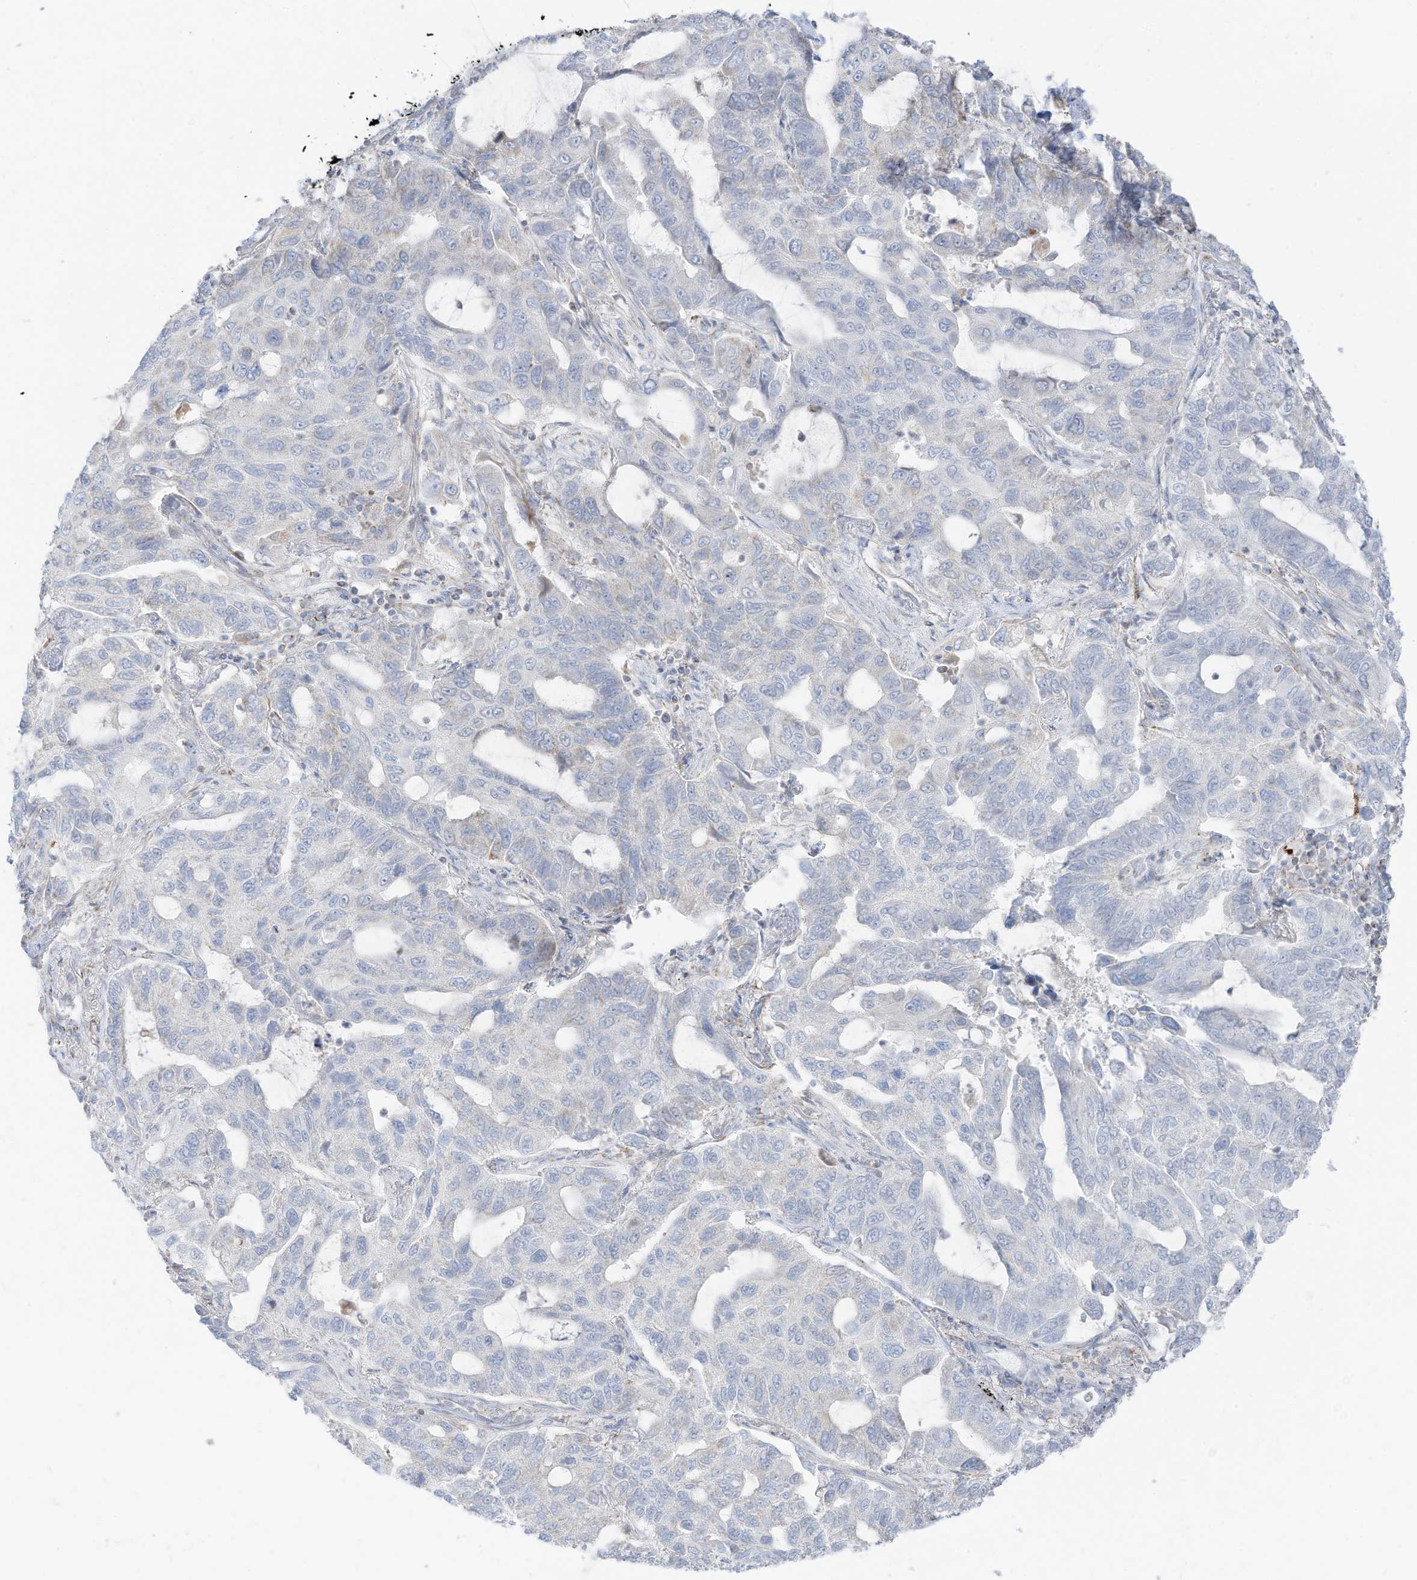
{"staining": {"intensity": "negative", "quantity": "none", "location": "none"}, "tissue": "lung cancer", "cell_type": "Tumor cells", "image_type": "cancer", "snomed": [{"axis": "morphology", "description": "Adenocarcinoma, NOS"}, {"axis": "topography", "description": "Lung"}], "caption": "There is no significant expression in tumor cells of lung cancer (adenocarcinoma). (DAB IHC visualized using brightfield microscopy, high magnification).", "gene": "ETHE1", "patient": {"sex": "male", "age": 64}}